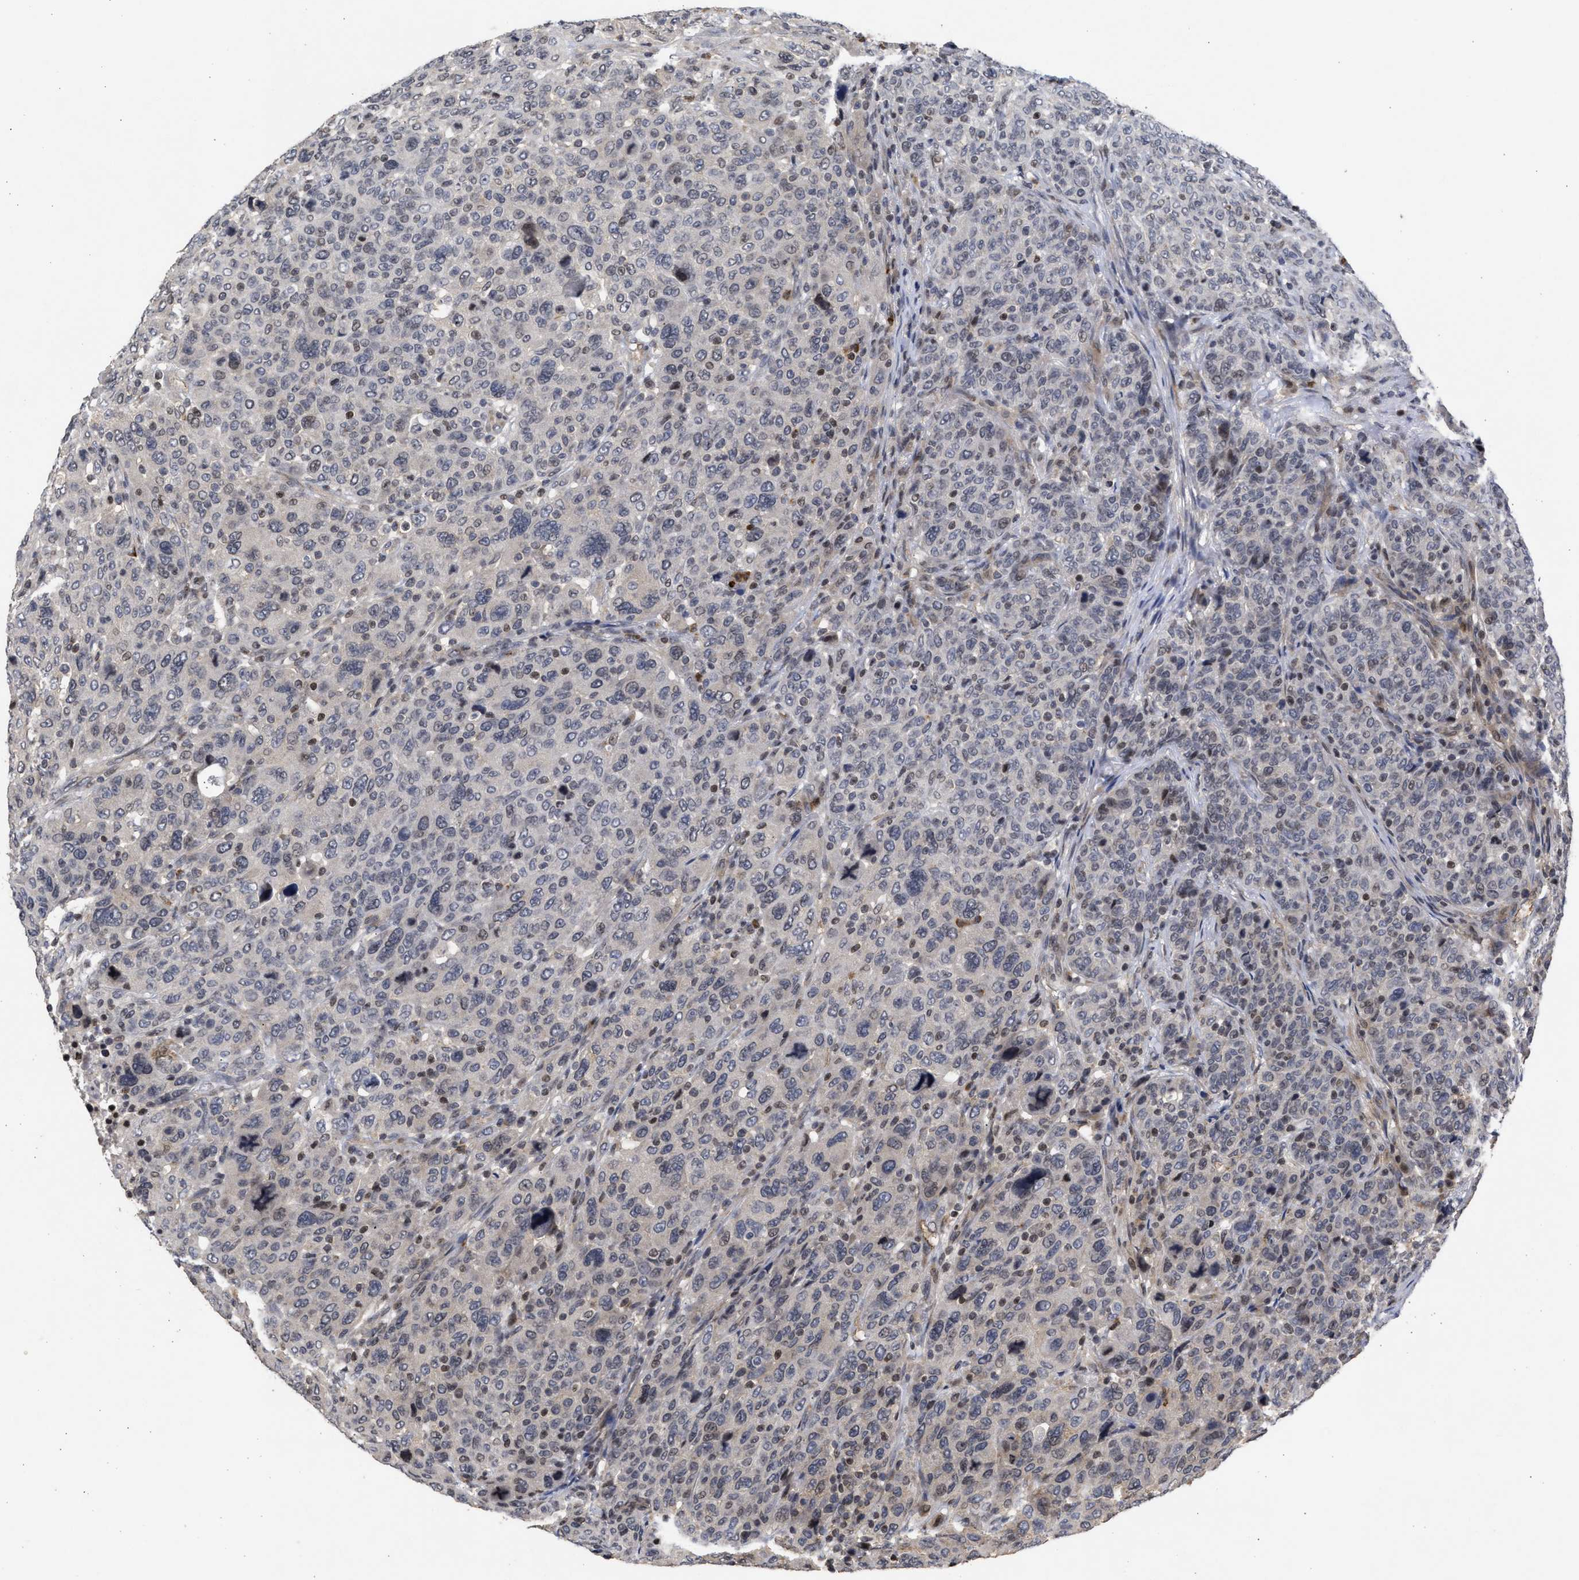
{"staining": {"intensity": "weak", "quantity": "25%-75%", "location": "nuclear"}, "tissue": "breast cancer", "cell_type": "Tumor cells", "image_type": "cancer", "snomed": [{"axis": "morphology", "description": "Duct carcinoma"}, {"axis": "topography", "description": "Breast"}], "caption": "Immunohistochemistry (IHC) (DAB (3,3'-diaminobenzidine)) staining of invasive ductal carcinoma (breast) displays weak nuclear protein staining in about 25%-75% of tumor cells. The staining is performed using DAB brown chromogen to label protein expression. The nuclei are counter-stained blue using hematoxylin.", "gene": "ENSG00000142539", "patient": {"sex": "female", "age": 37}}